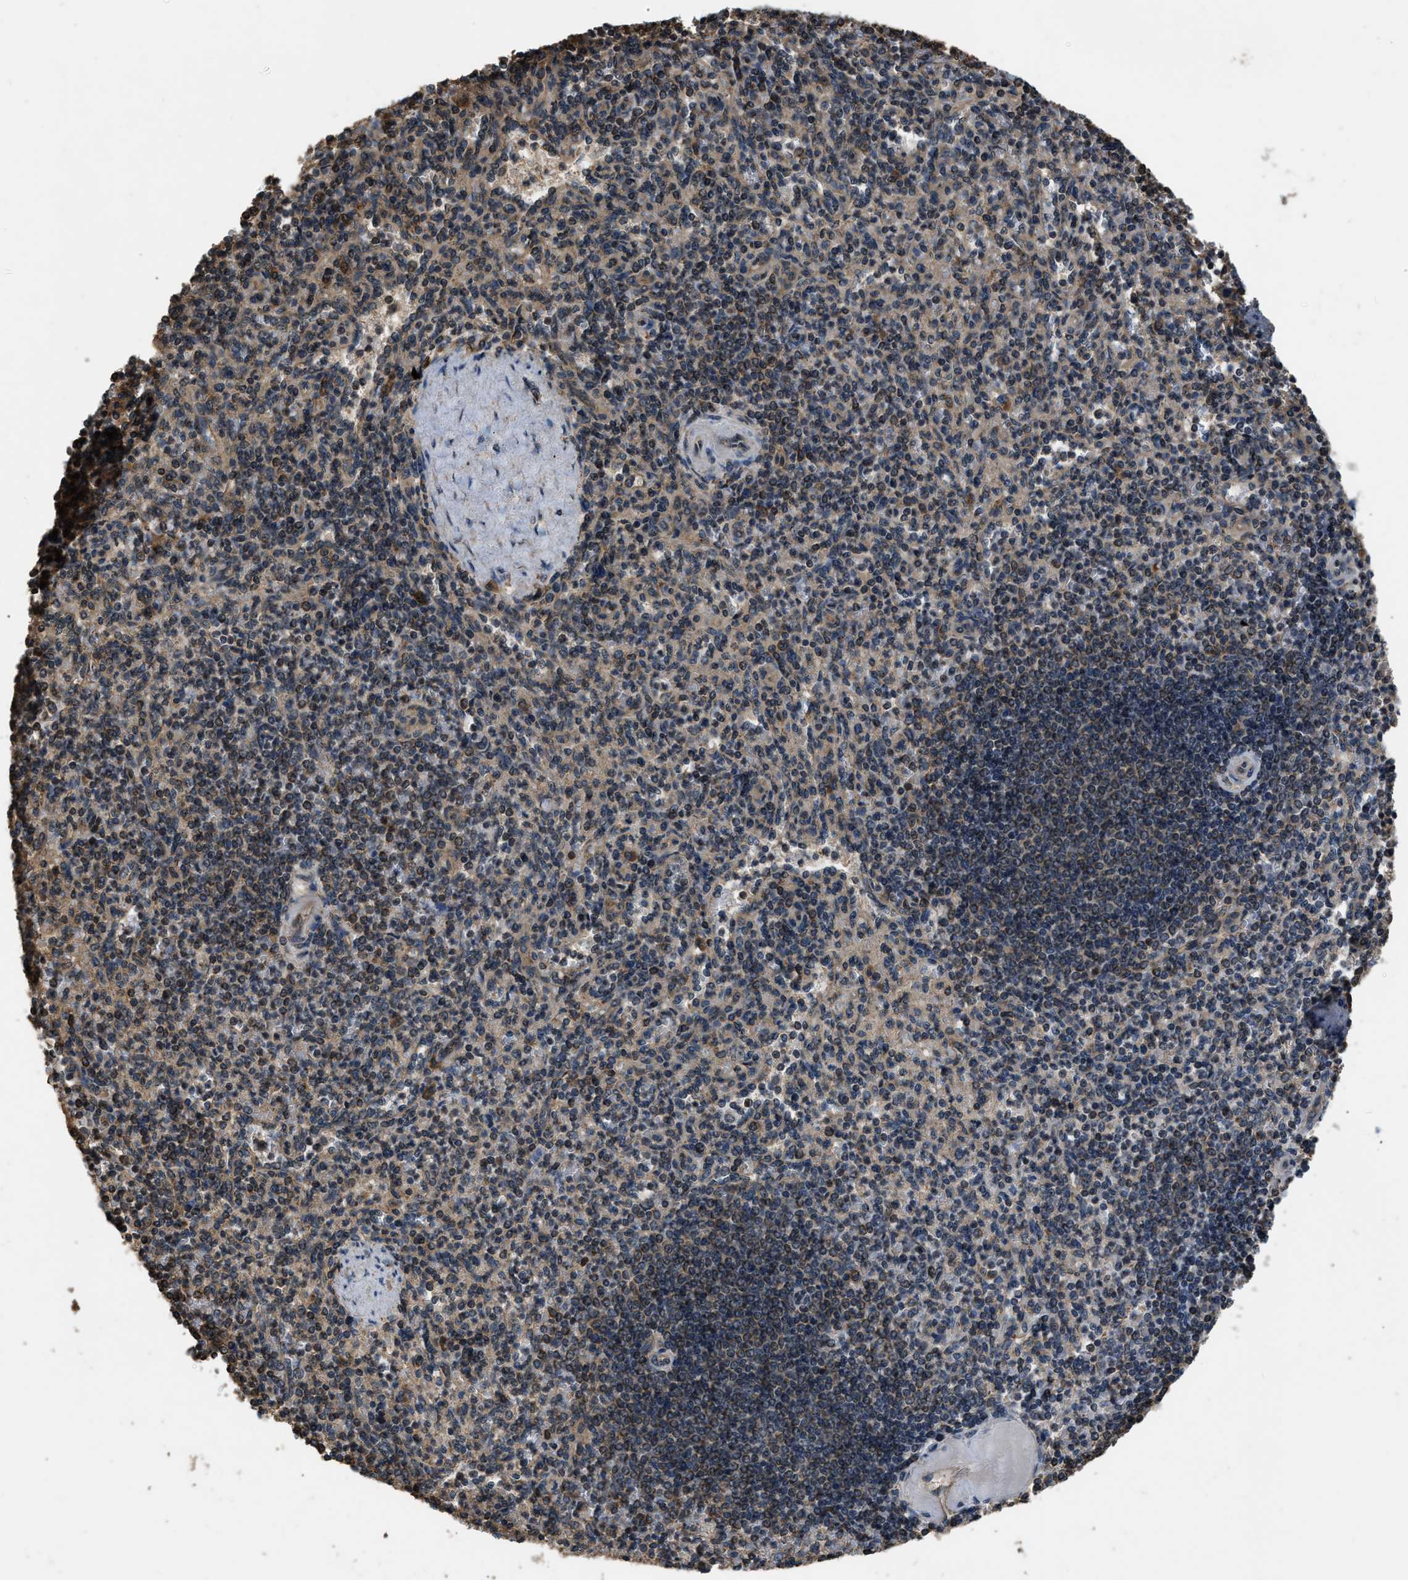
{"staining": {"intensity": "weak", "quantity": "<25%", "location": "nuclear"}, "tissue": "spleen", "cell_type": "Cells in red pulp", "image_type": "normal", "snomed": [{"axis": "morphology", "description": "Normal tissue, NOS"}, {"axis": "topography", "description": "Spleen"}], "caption": "Immunohistochemistry (IHC) of benign spleen displays no positivity in cells in red pulp. (Stains: DAB (3,3'-diaminobenzidine) immunohistochemistry (IHC) with hematoxylin counter stain, Microscopy: brightfield microscopy at high magnification).", "gene": "DENND6B", "patient": {"sex": "female", "age": 74}}